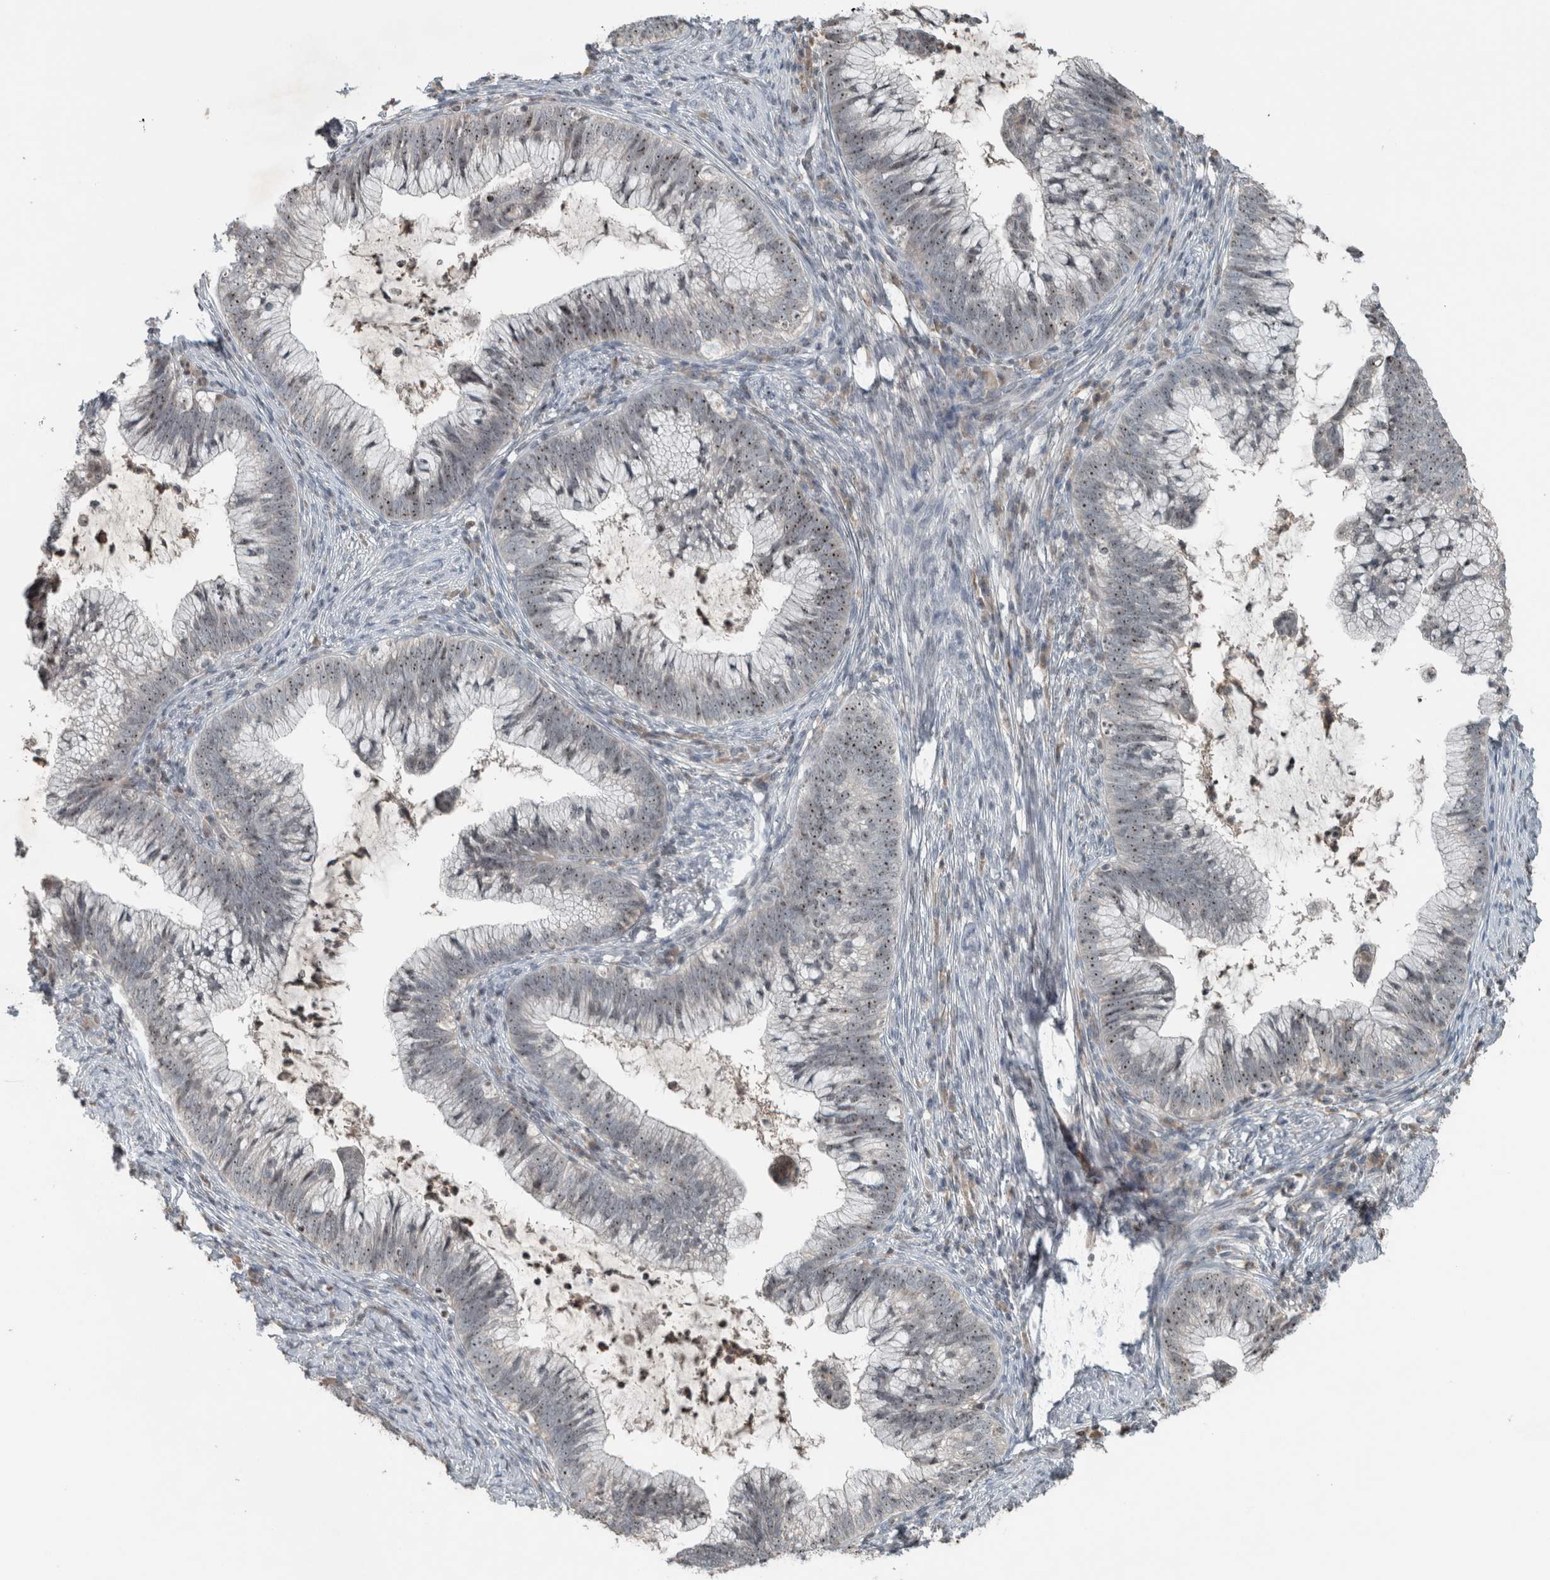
{"staining": {"intensity": "strong", "quantity": "25%-75%", "location": "nuclear"}, "tissue": "cervical cancer", "cell_type": "Tumor cells", "image_type": "cancer", "snomed": [{"axis": "morphology", "description": "Adenocarcinoma, NOS"}, {"axis": "topography", "description": "Cervix"}], "caption": "Immunohistochemistry (IHC) photomicrograph of neoplastic tissue: human adenocarcinoma (cervical) stained using immunohistochemistry (IHC) displays high levels of strong protein expression localized specifically in the nuclear of tumor cells, appearing as a nuclear brown color.", "gene": "RPF1", "patient": {"sex": "female", "age": 36}}